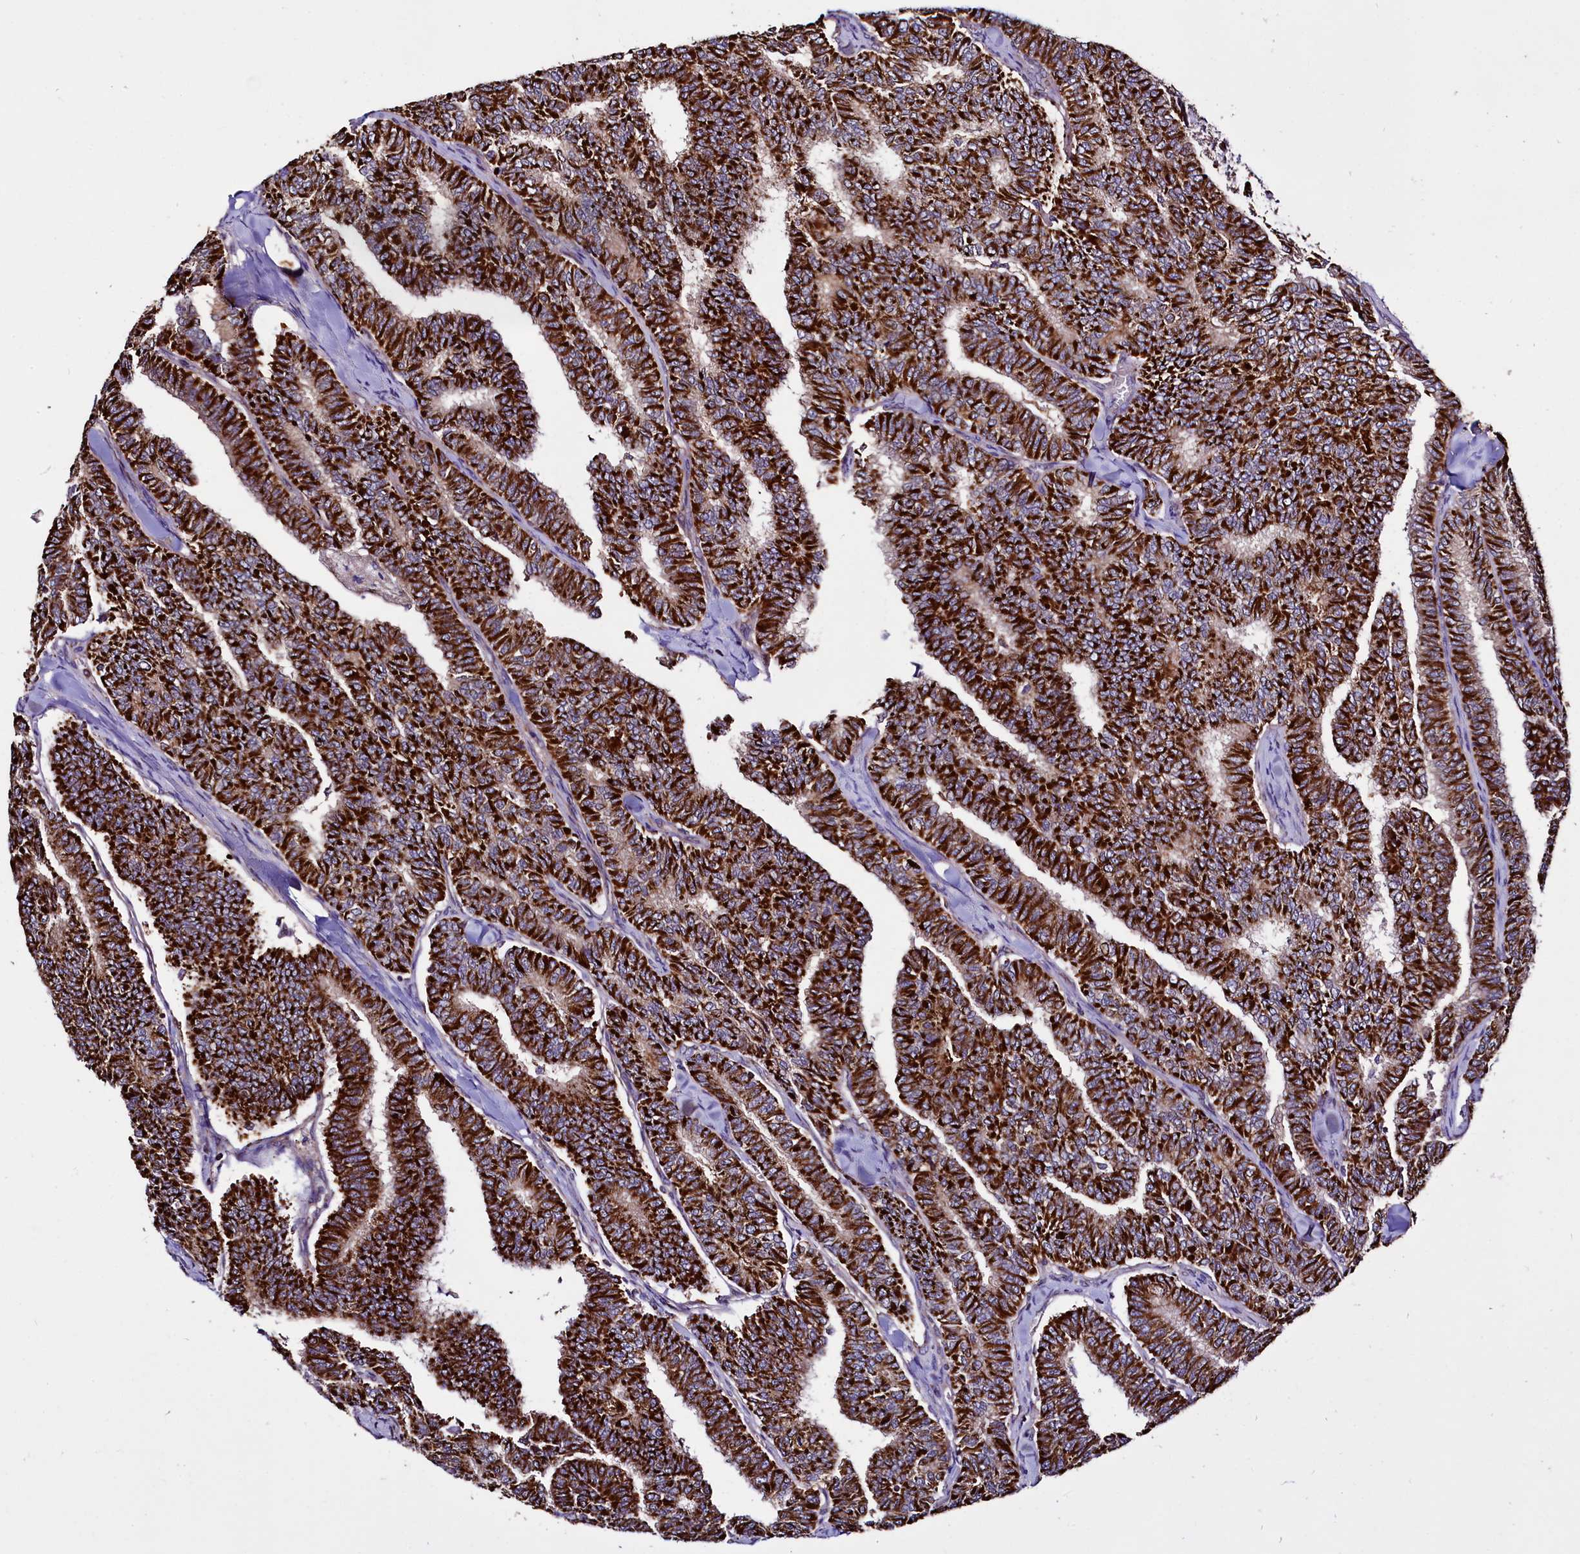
{"staining": {"intensity": "strong", "quantity": ">75%", "location": "cytoplasmic/membranous"}, "tissue": "thyroid cancer", "cell_type": "Tumor cells", "image_type": "cancer", "snomed": [{"axis": "morphology", "description": "Papillary adenocarcinoma, NOS"}, {"axis": "topography", "description": "Thyroid gland"}], "caption": "Protein staining by IHC exhibits strong cytoplasmic/membranous expression in about >75% of tumor cells in thyroid papillary adenocarcinoma.", "gene": "STARD5", "patient": {"sex": "female", "age": 35}}